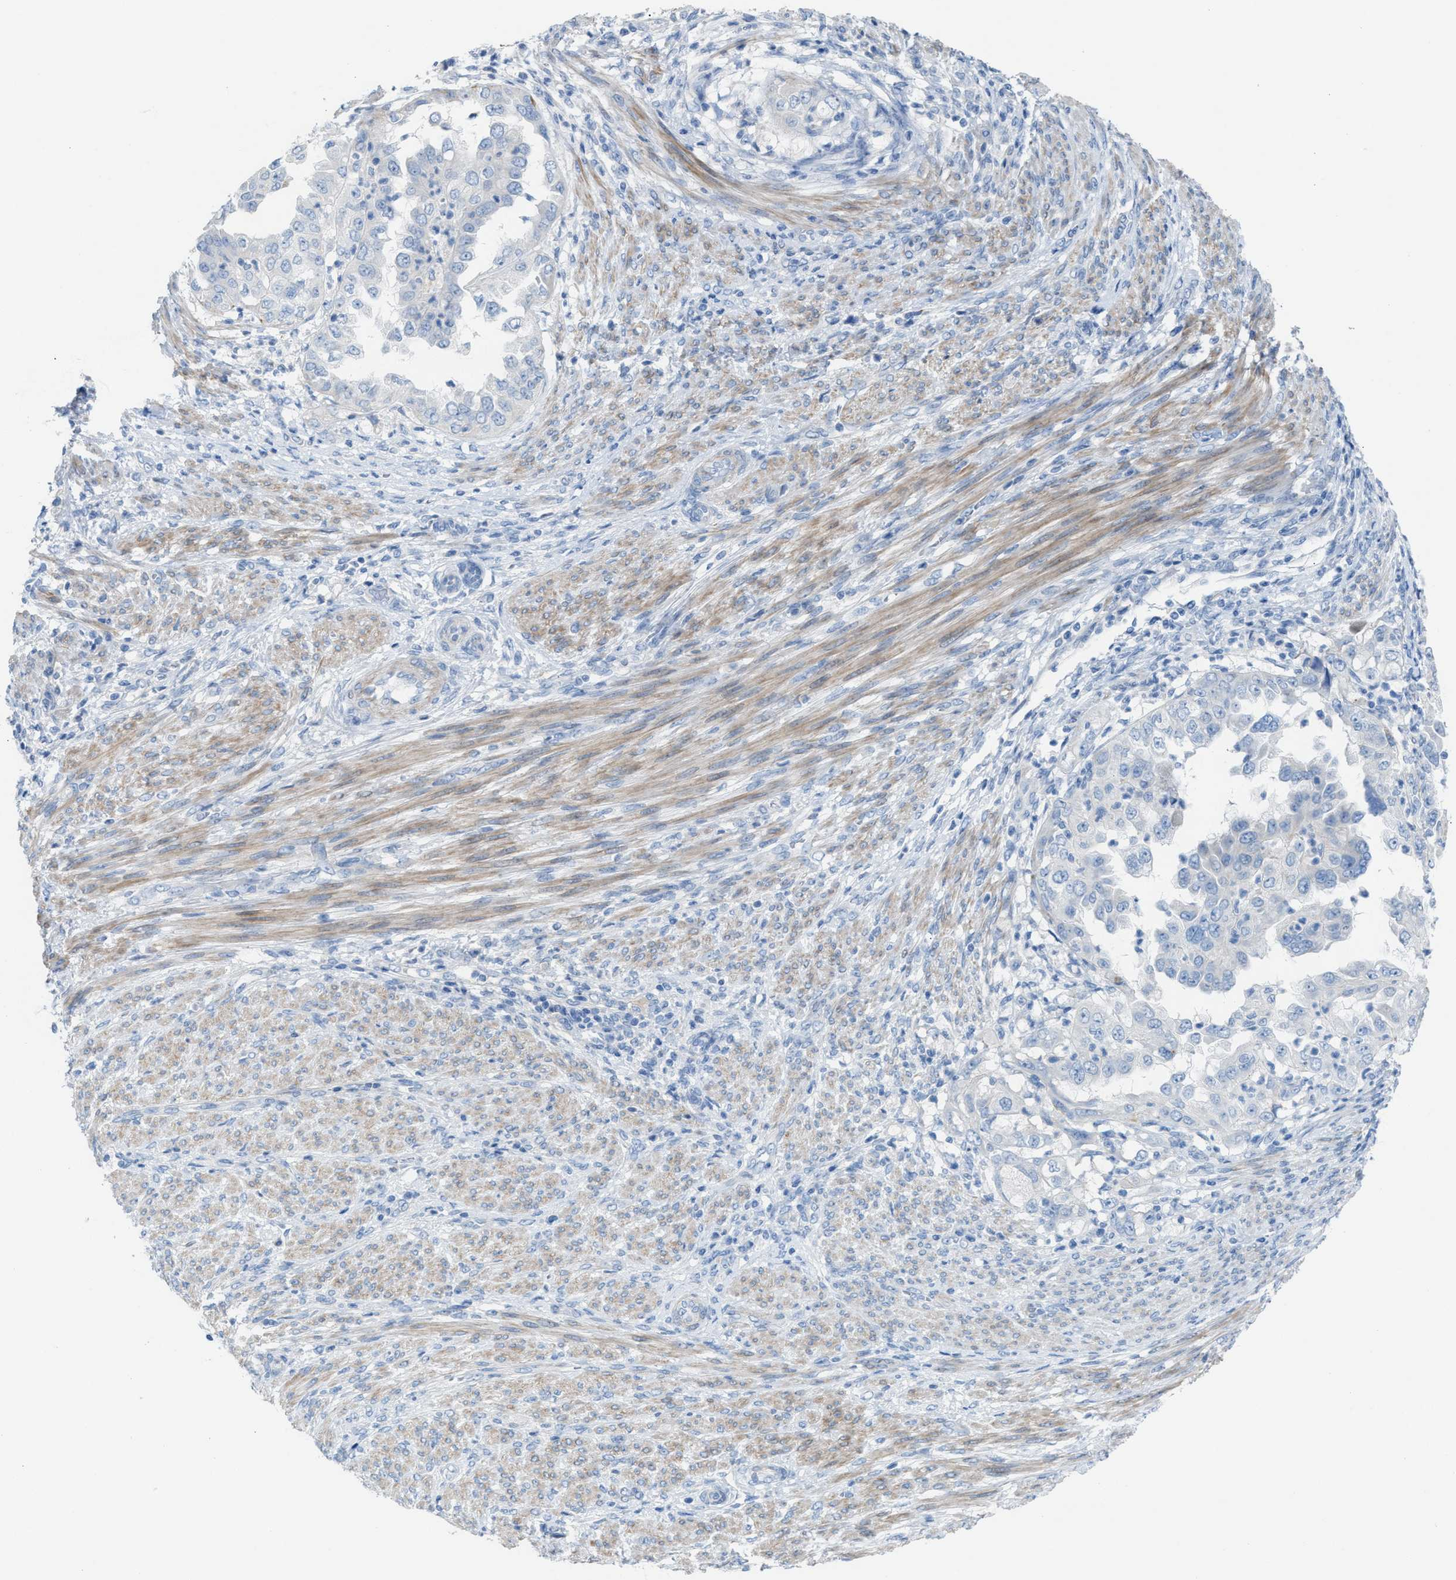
{"staining": {"intensity": "negative", "quantity": "none", "location": "none"}, "tissue": "endometrial cancer", "cell_type": "Tumor cells", "image_type": "cancer", "snomed": [{"axis": "morphology", "description": "Adenocarcinoma, NOS"}, {"axis": "topography", "description": "Endometrium"}], "caption": "A micrograph of human endometrial adenocarcinoma is negative for staining in tumor cells.", "gene": "ASPA", "patient": {"sex": "female", "age": 85}}